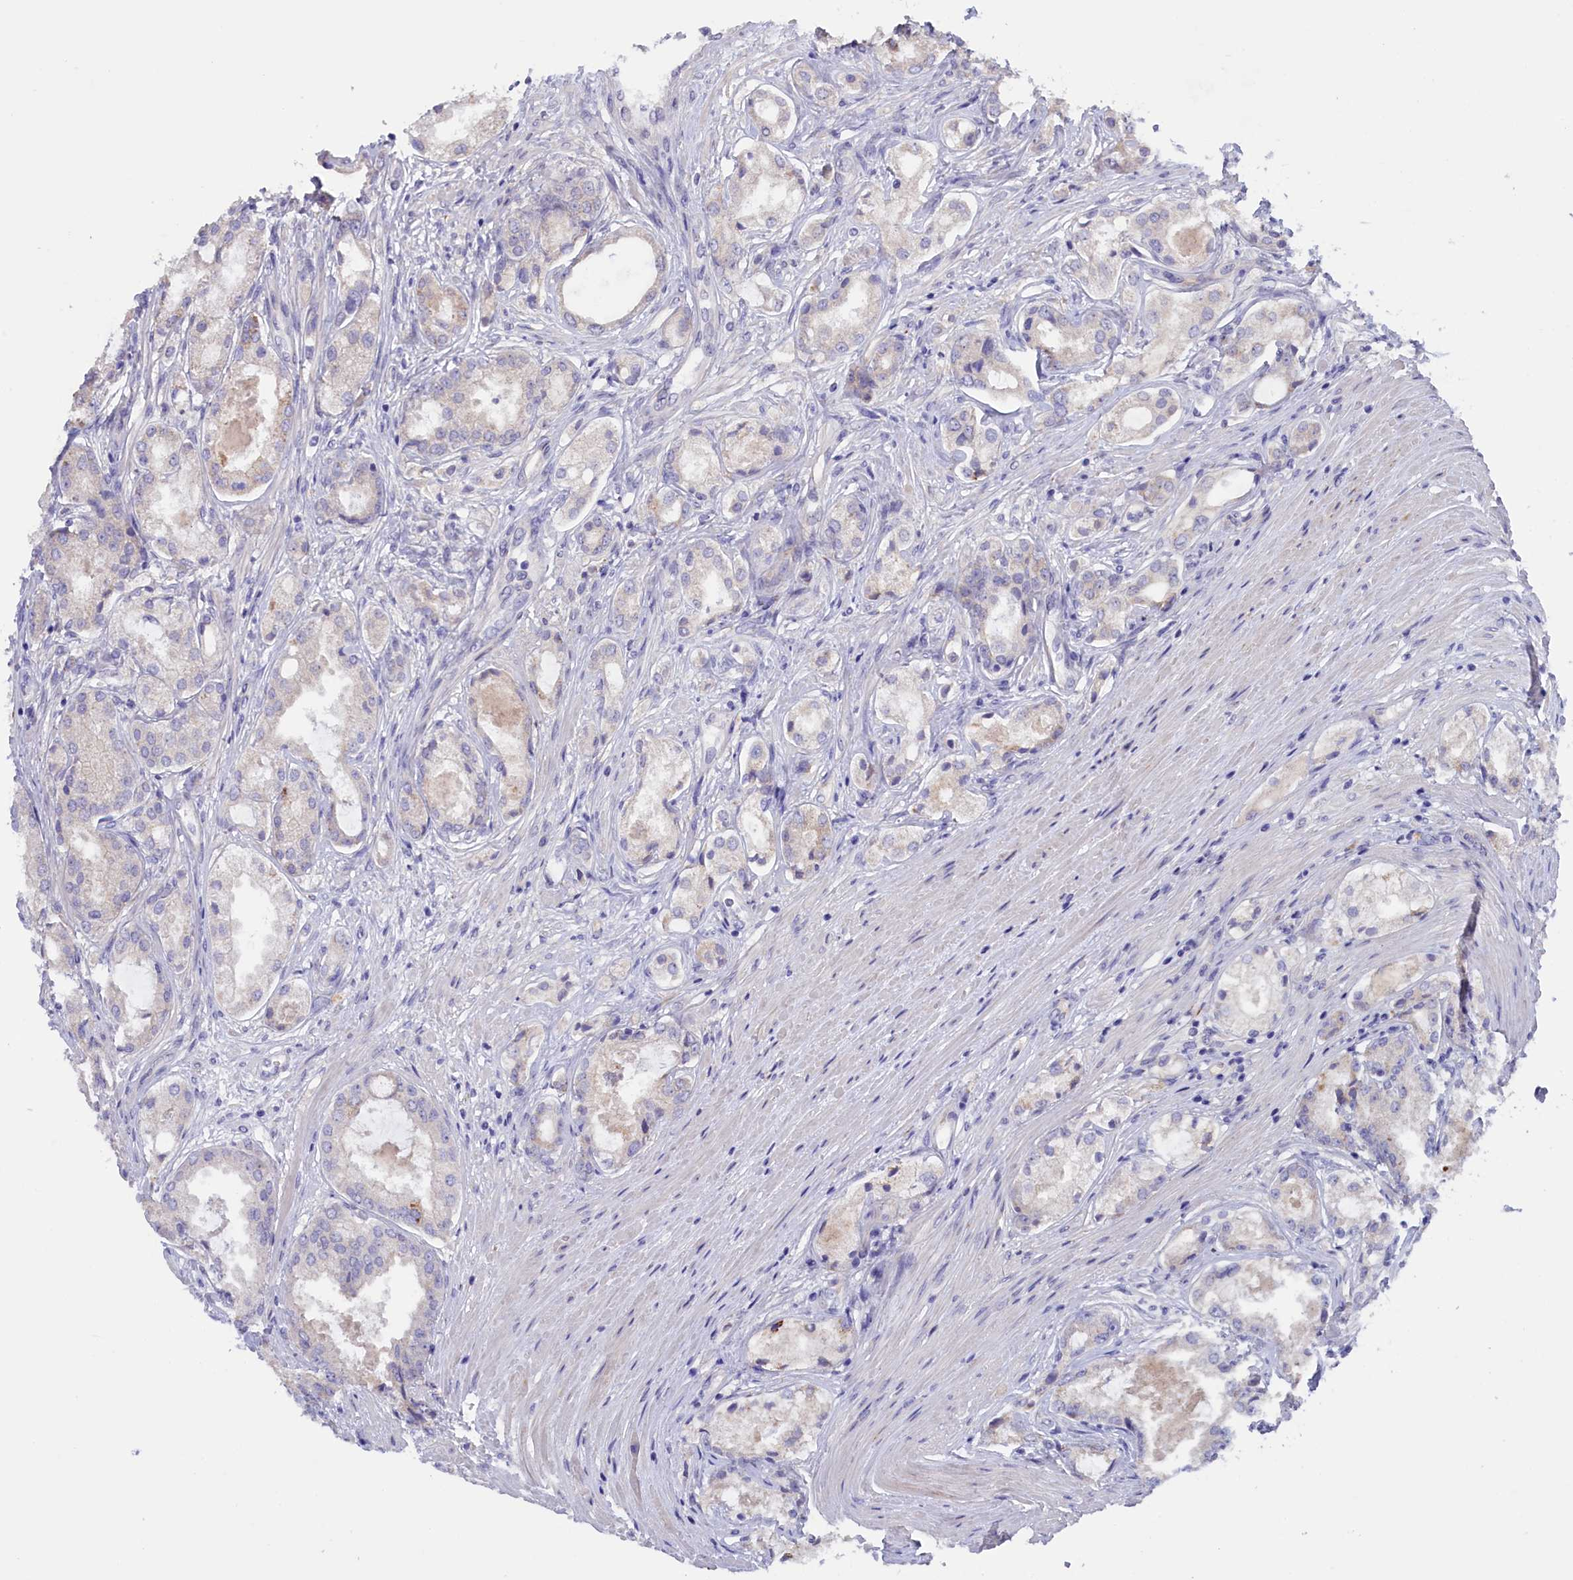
{"staining": {"intensity": "negative", "quantity": "none", "location": "none"}, "tissue": "prostate cancer", "cell_type": "Tumor cells", "image_type": "cancer", "snomed": [{"axis": "morphology", "description": "Adenocarcinoma, Low grade"}, {"axis": "topography", "description": "Prostate"}], "caption": "A histopathology image of human prostate cancer is negative for staining in tumor cells. (DAB (3,3'-diaminobenzidine) IHC visualized using brightfield microscopy, high magnification).", "gene": "ZSWIM4", "patient": {"sex": "male", "age": 68}}